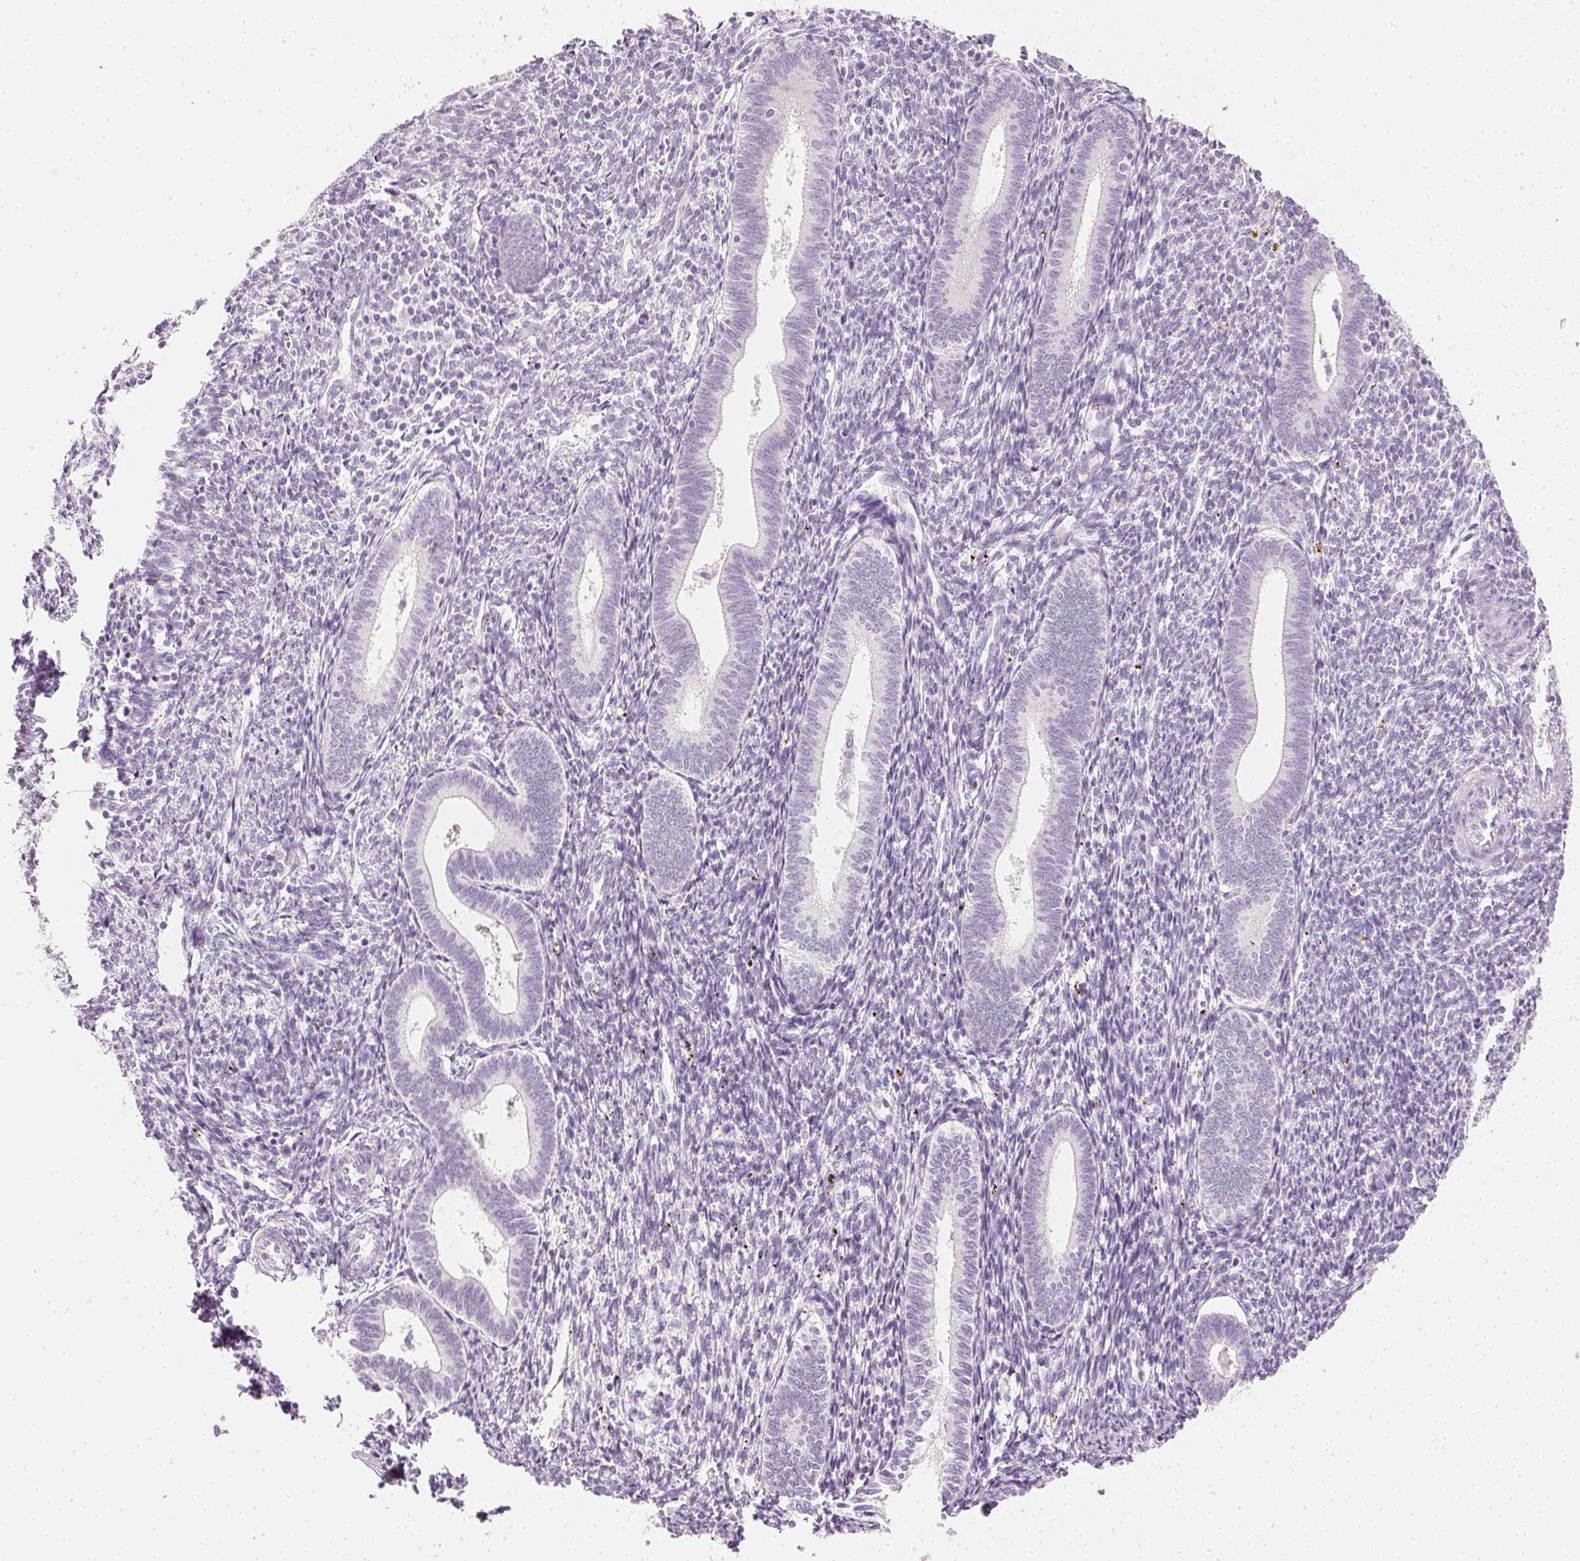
{"staining": {"intensity": "negative", "quantity": "none", "location": "none"}, "tissue": "endometrium", "cell_type": "Cells in endometrial stroma", "image_type": "normal", "snomed": [{"axis": "morphology", "description": "Normal tissue, NOS"}, {"axis": "topography", "description": "Endometrium"}], "caption": "Micrograph shows no significant protein staining in cells in endometrial stroma of normal endometrium. The staining is performed using DAB brown chromogen with nuclei counter-stained in using hematoxylin.", "gene": "ELAVL3", "patient": {"sex": "female", "age": 41}}